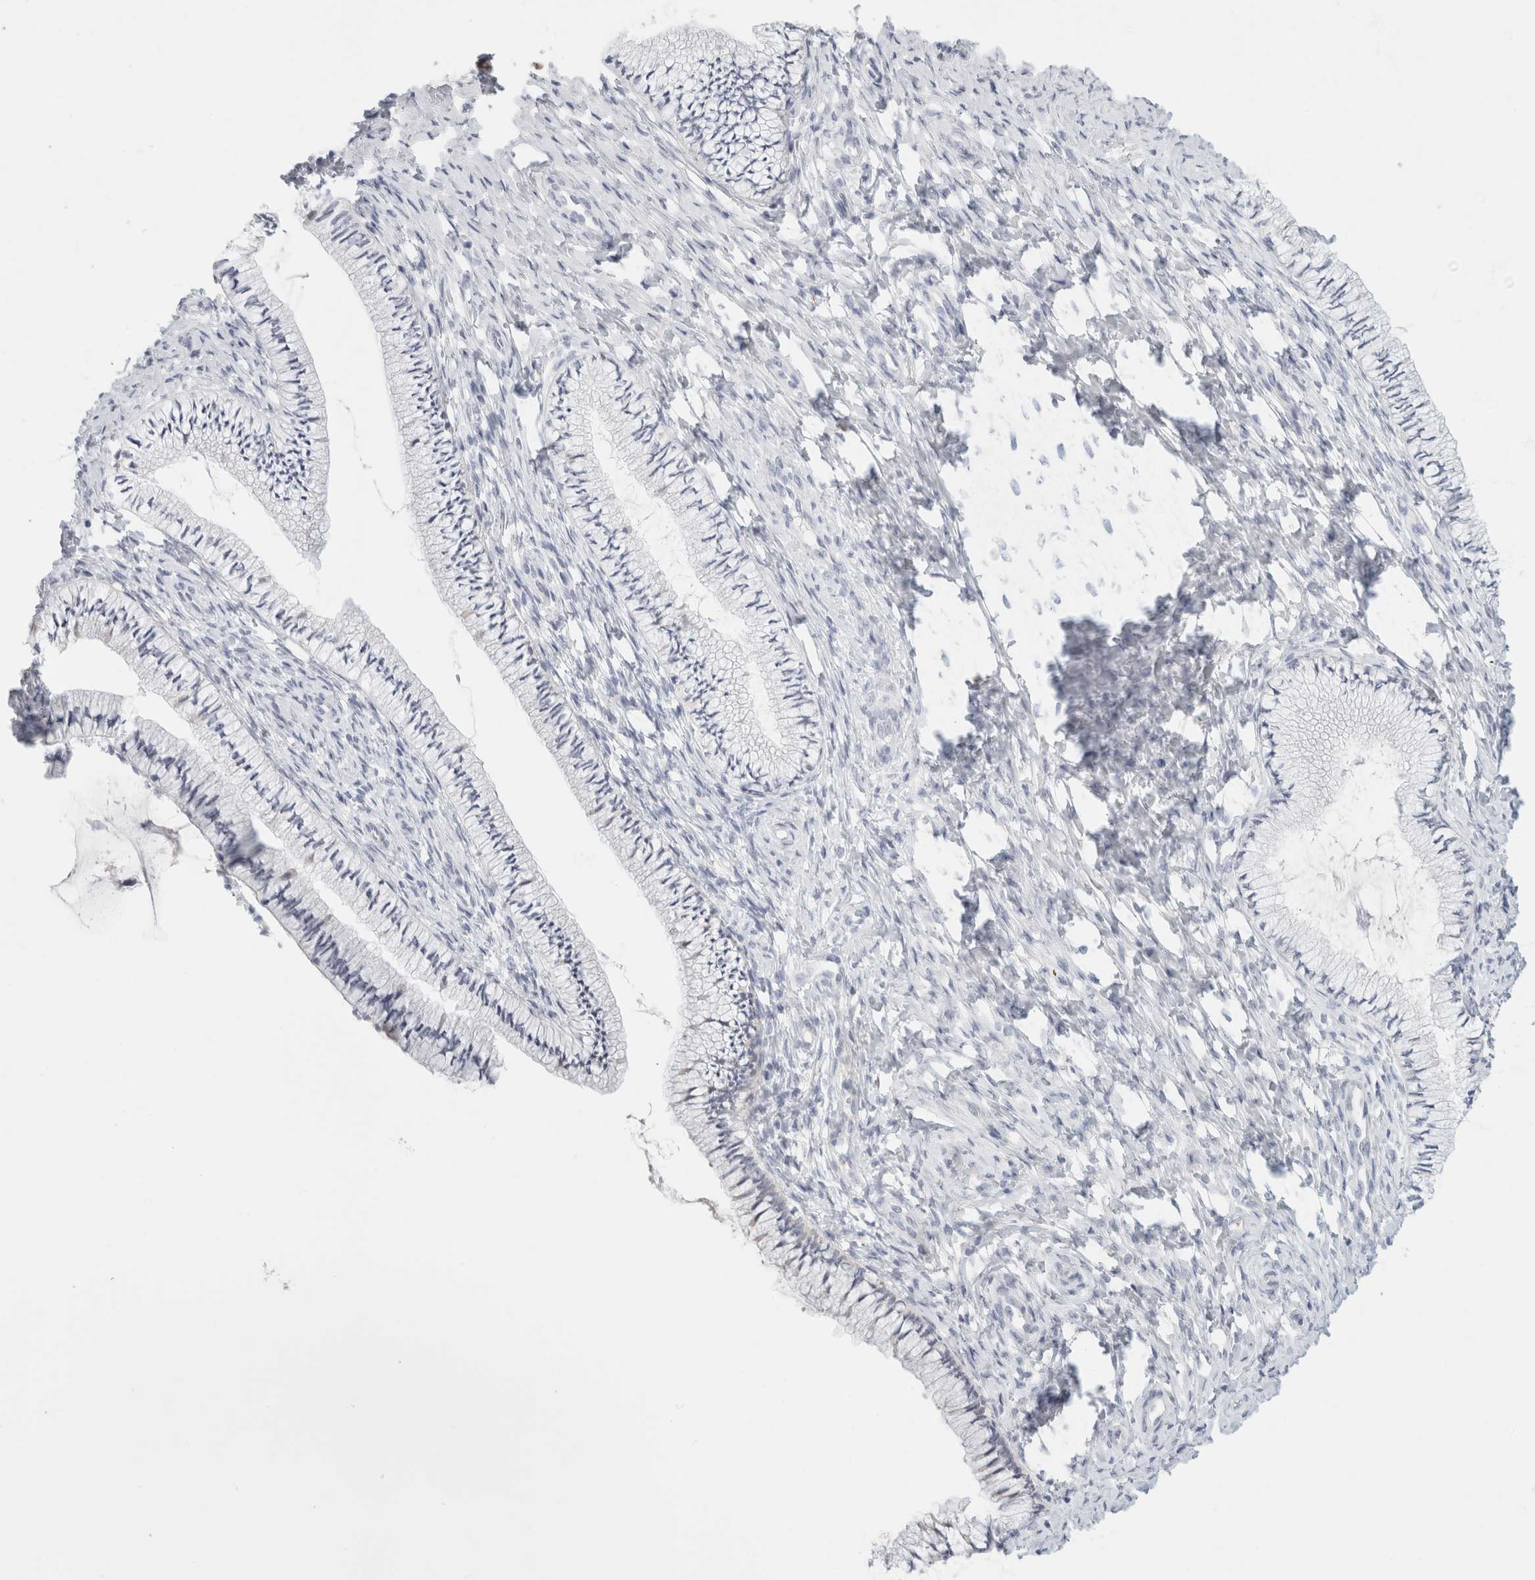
{"staining": {"intensity": "negative", "quantity": "none", "location": "none"}, "tissue": "cervix", "cell_type": "Glandular cells", "image_type": "normal", "snomed": [{"axis": "morphology", "description": "Normal tissue, NOS"}, {"axis": "topography", "description": "Cervix"}], "caption": "Glandular cells are negative for protein expression in unremarkable human cervix.", "gene": "RTN4", "patient": {"sex": "female", "age": 36}}